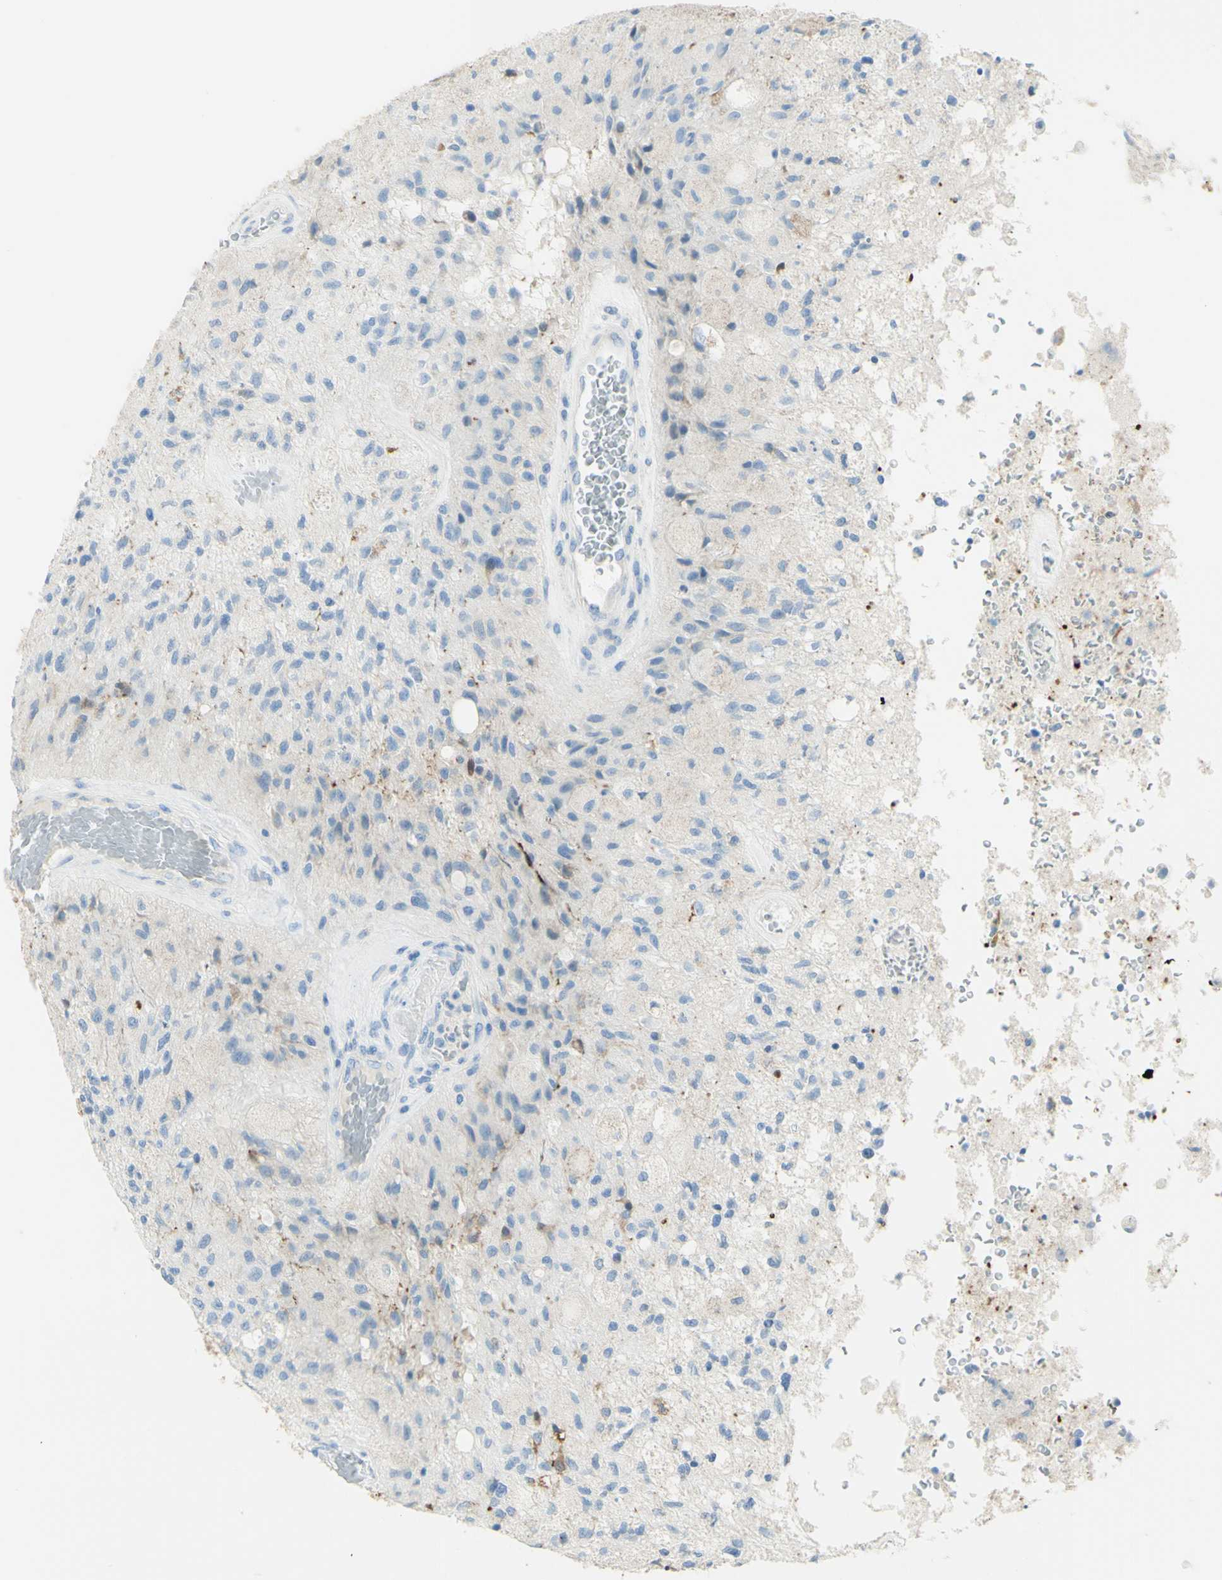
{"staining": {"intensity": "moderate", "quantity": "<25%", "location": "cytoplasmic/membranous"}, "tissue": "glioma", "cell_type": "Tumor cells", "image_type": "cancer", "snomed": [{"axis": "morphology", "description": "Normal tissue, NOS"}, {"axis": "morphology", "description": "Glioma, malignant, High grade"}, {"axis": "topography", "description": "Cerebral cortex"}], "caption": "This micrograph displays IHC staining of human glioma, with low moderate cytoplasmic/membranous positivity in approximately <25% of tumor cells.", "gene": "TSPAN1", "patient": {"sex": "male", "age": 77}}